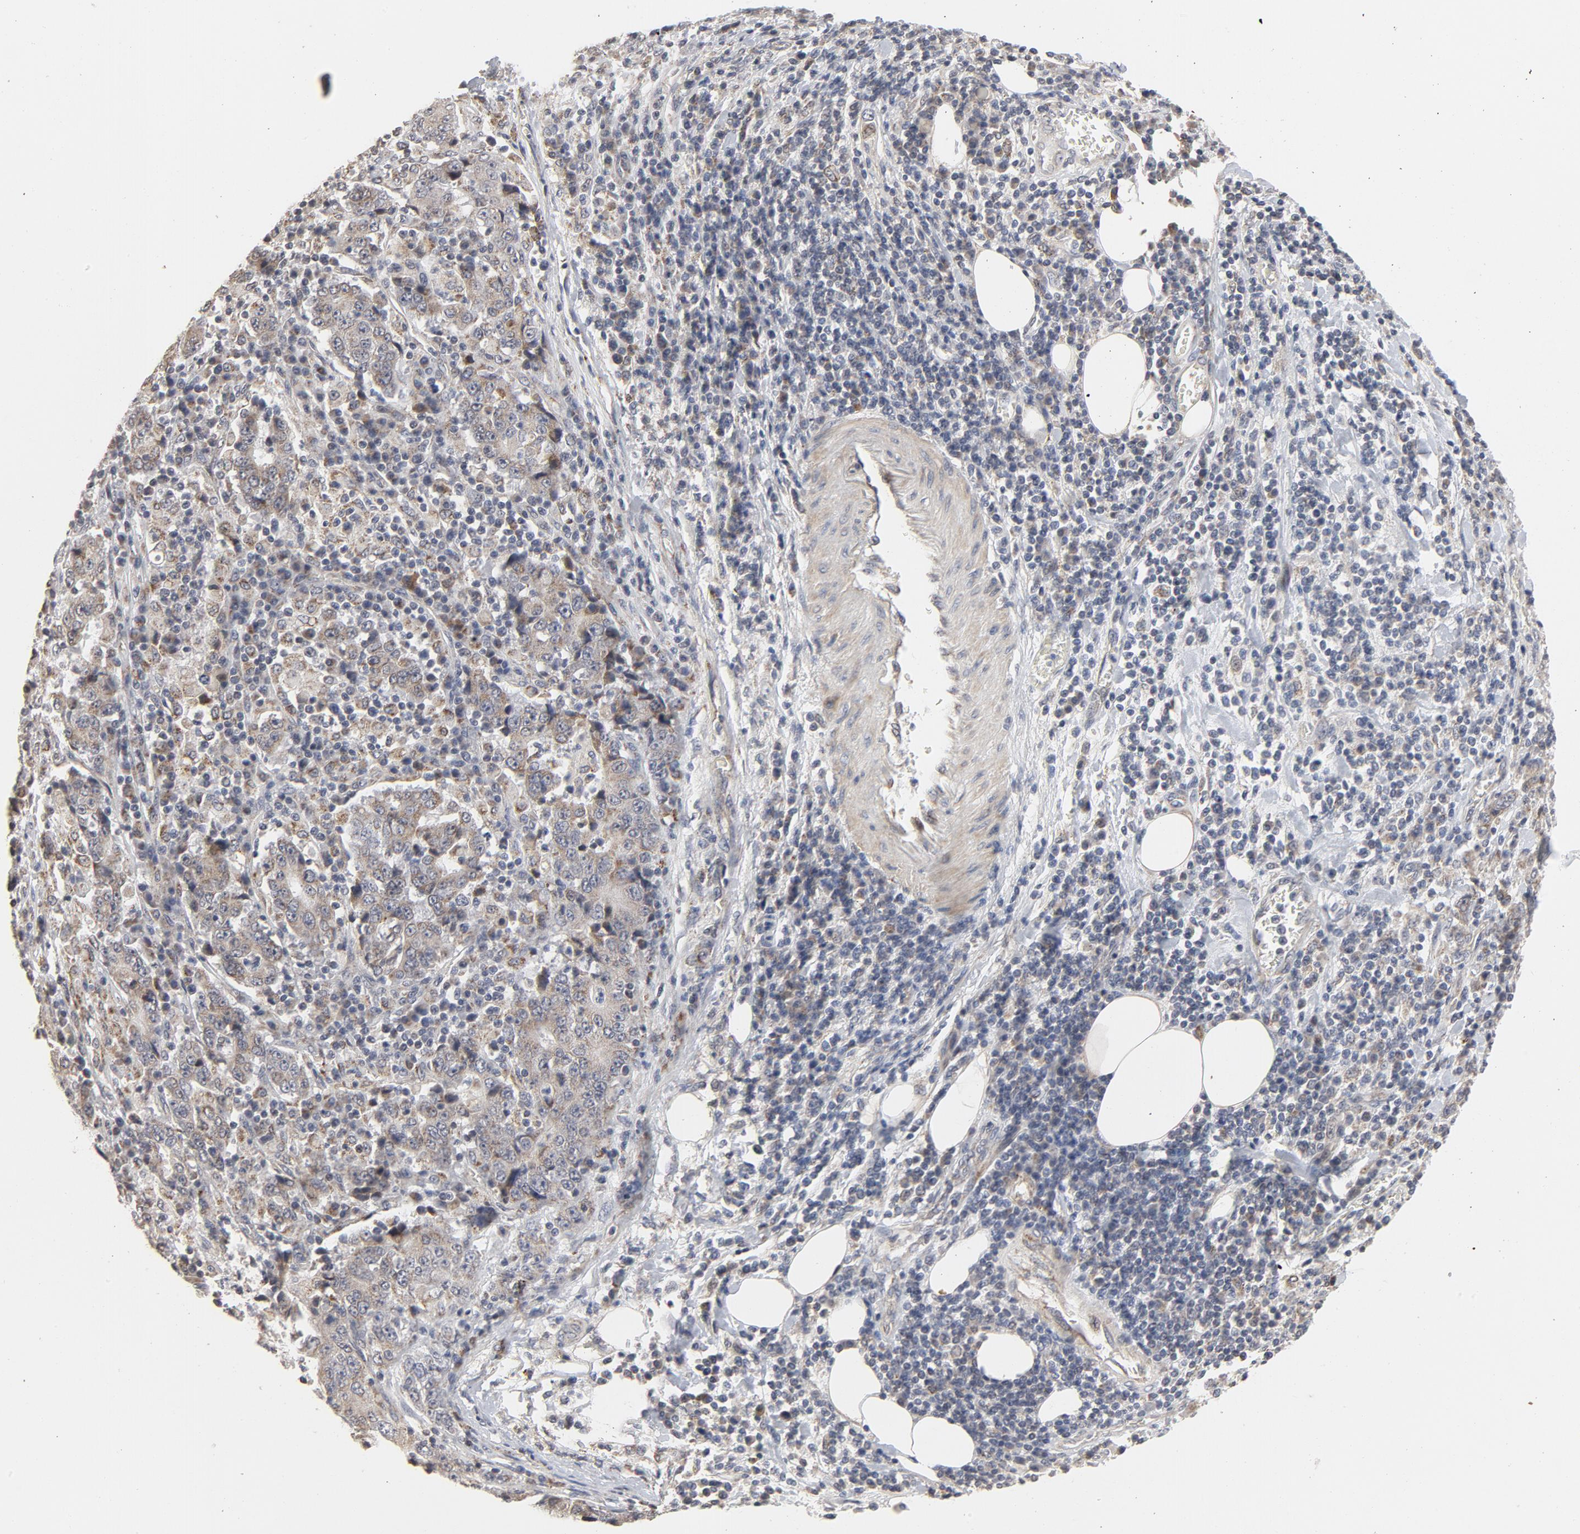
{"staining": {"intensity": "weak", "quantity": "25%-75%", "location": "cytoplasmic/membranous"}, "tissue": "stomach cancer", "cell_type": "Tumor cells", "image_type": "cancer", "snomed": [{"axis": "morphology", "description": "Normal tissue, NOS"}, {"axis": "morphology", "description": "Adenocarcinoma, NOS"}, {"axis": "topography", "description": "Stomach, upper"}, {"axis": "topography", "description": "Stomach"}], "caption": "Approximately 25%-75% of tumor cells in stomach adenocarcinoma display weak cytoplasmic/membranous protein positivity as visualized by brown immunohistochemical staining.", "gene": "PPP1R1B", "patient": {"sex": "male", "age": 59}}